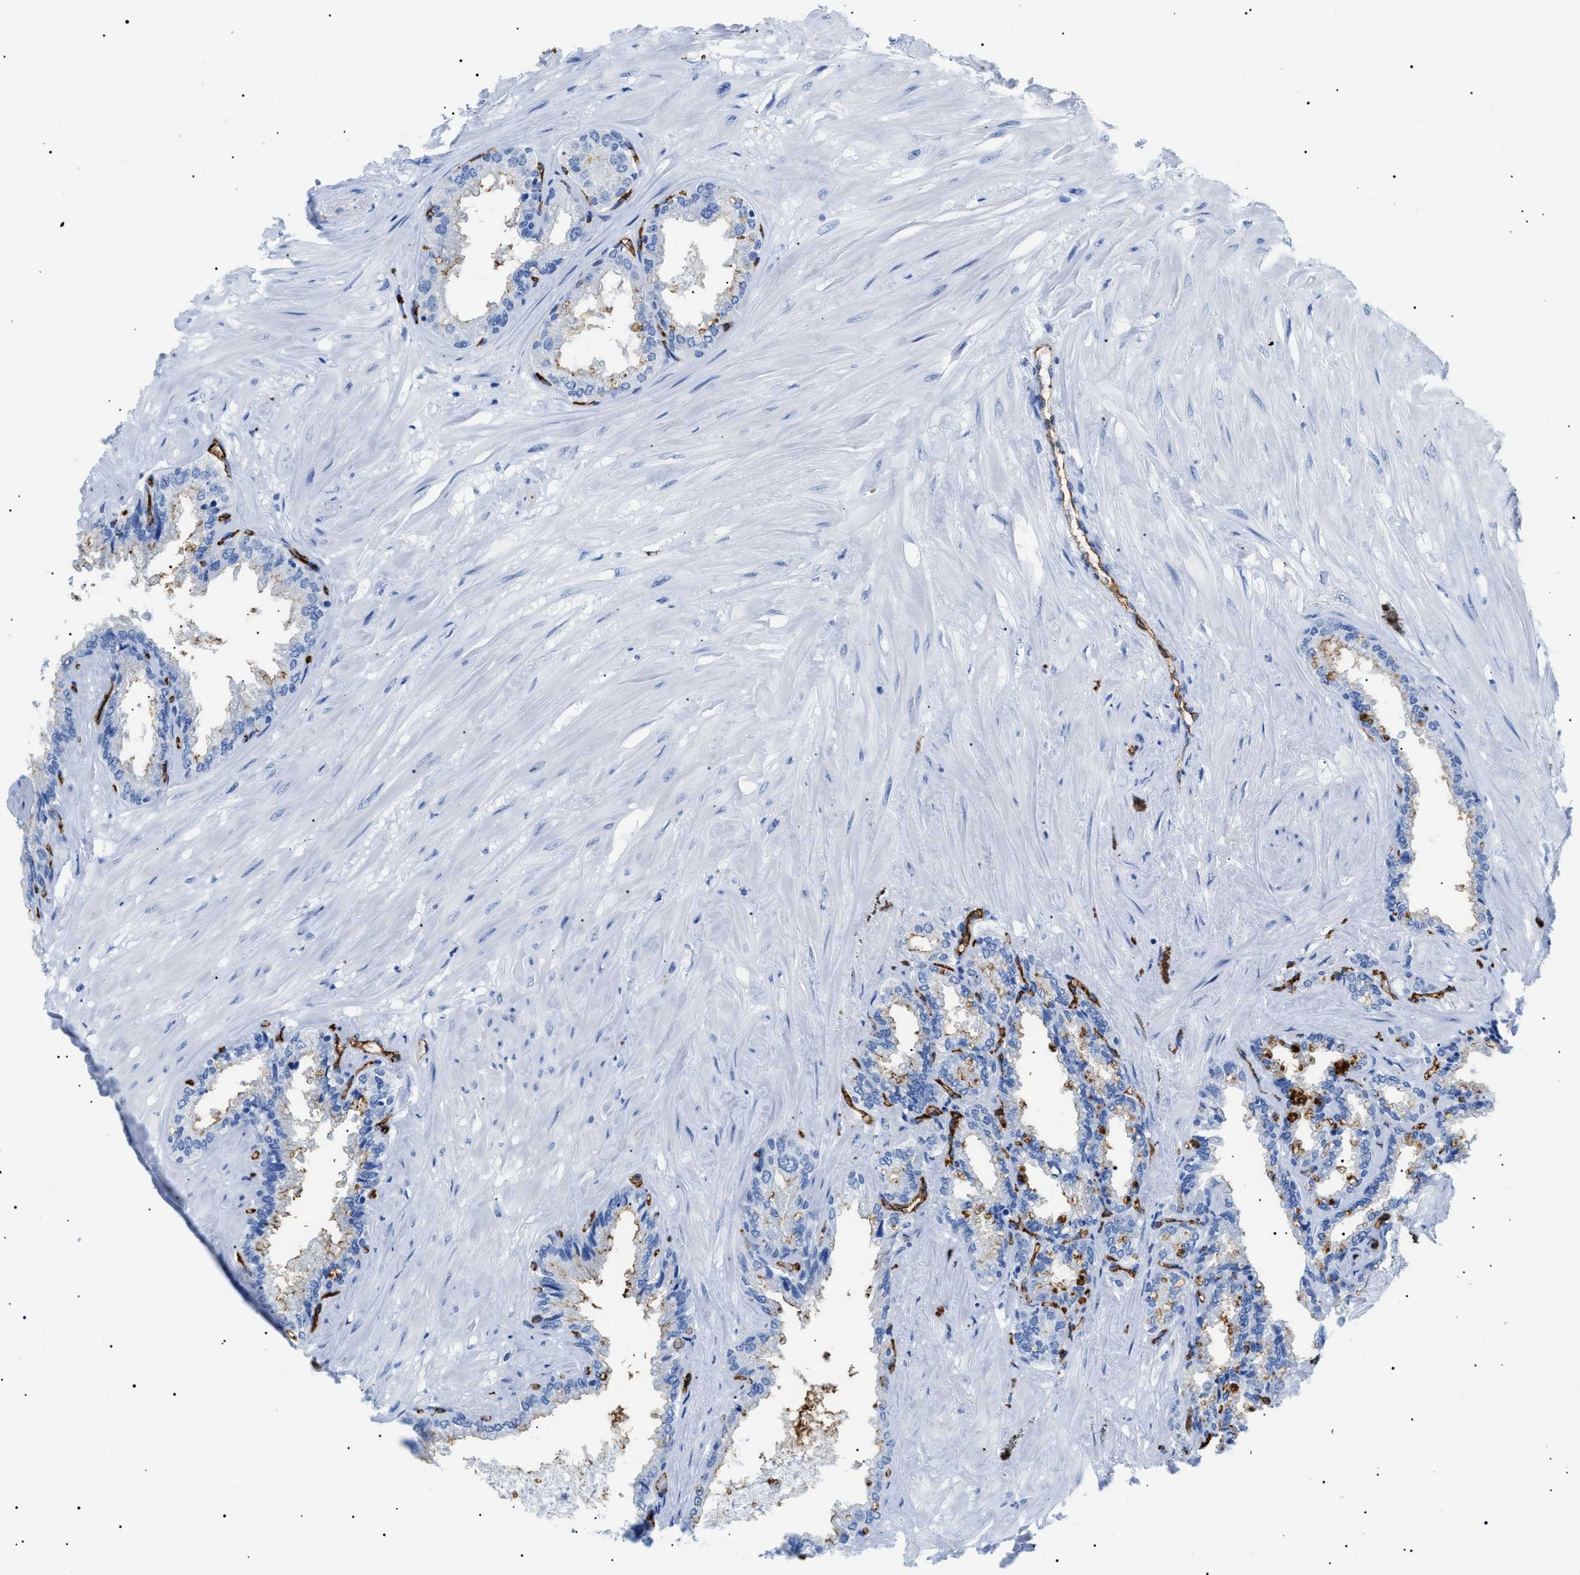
{"staining": {"intensity": "strong", "quantity": "25%-75%", "location": "cytoplasmic/membranous"}, "tissue": "seminal vesicle", "cell_type": "Glandular cells", "image_type": "normal", "snomed": [{"axis": "morphology", "description": "Normal tissue, NOS"}, {"axis": "topography", "description": "Seminal veicle"}], "caption": "Glandular cells exhibit high levels of strong cytoplasmic/membranous positivity in approximately 25%-75% of cells in normal human seminal vesicle.", "gene": "PODXL", "patient": {"sex": "male", "age": 46}}